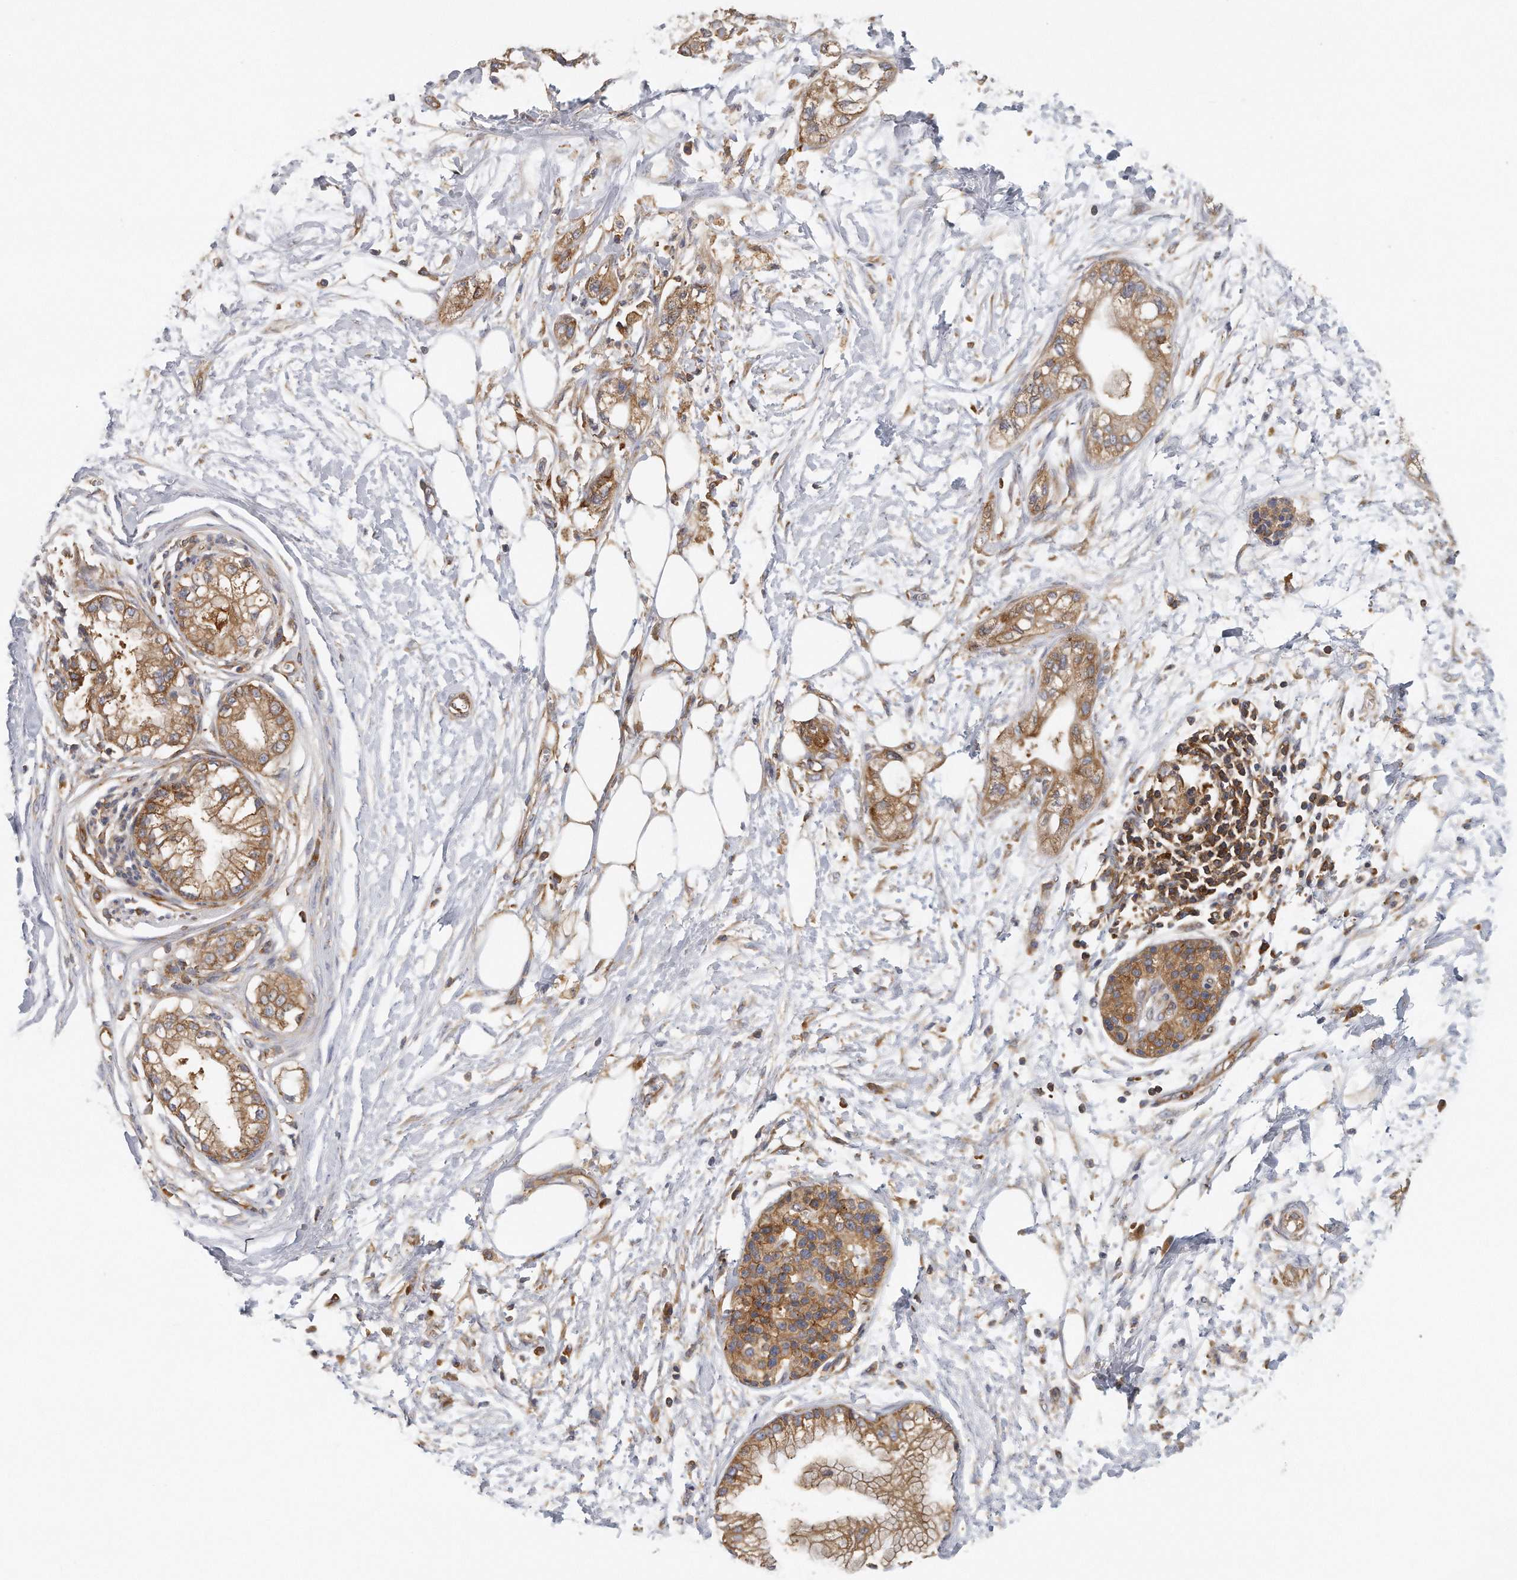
{"staining": {"intensity": "moderate", "quantity": ">75%", "location": "cytoplasmic/membranous"}, "tissue": "pancreatic cancer", "cell_type": "Tumor cells", "image_type": "cancer", "snomed": [{"axis": "morphology", "description": "Adenocarcinoma, NOS"}, {"axis": "topography", "description": "Pancreas"}], "caption": "Brown immunohistochemical staining in human adenocarcinoma (pancreatic) exhibits moderate cytoplasmic/membranous expression in approximately >75% of tumor cells.", "gene": "EIF3I", "patient": {"sex": "male", "age": 68}}